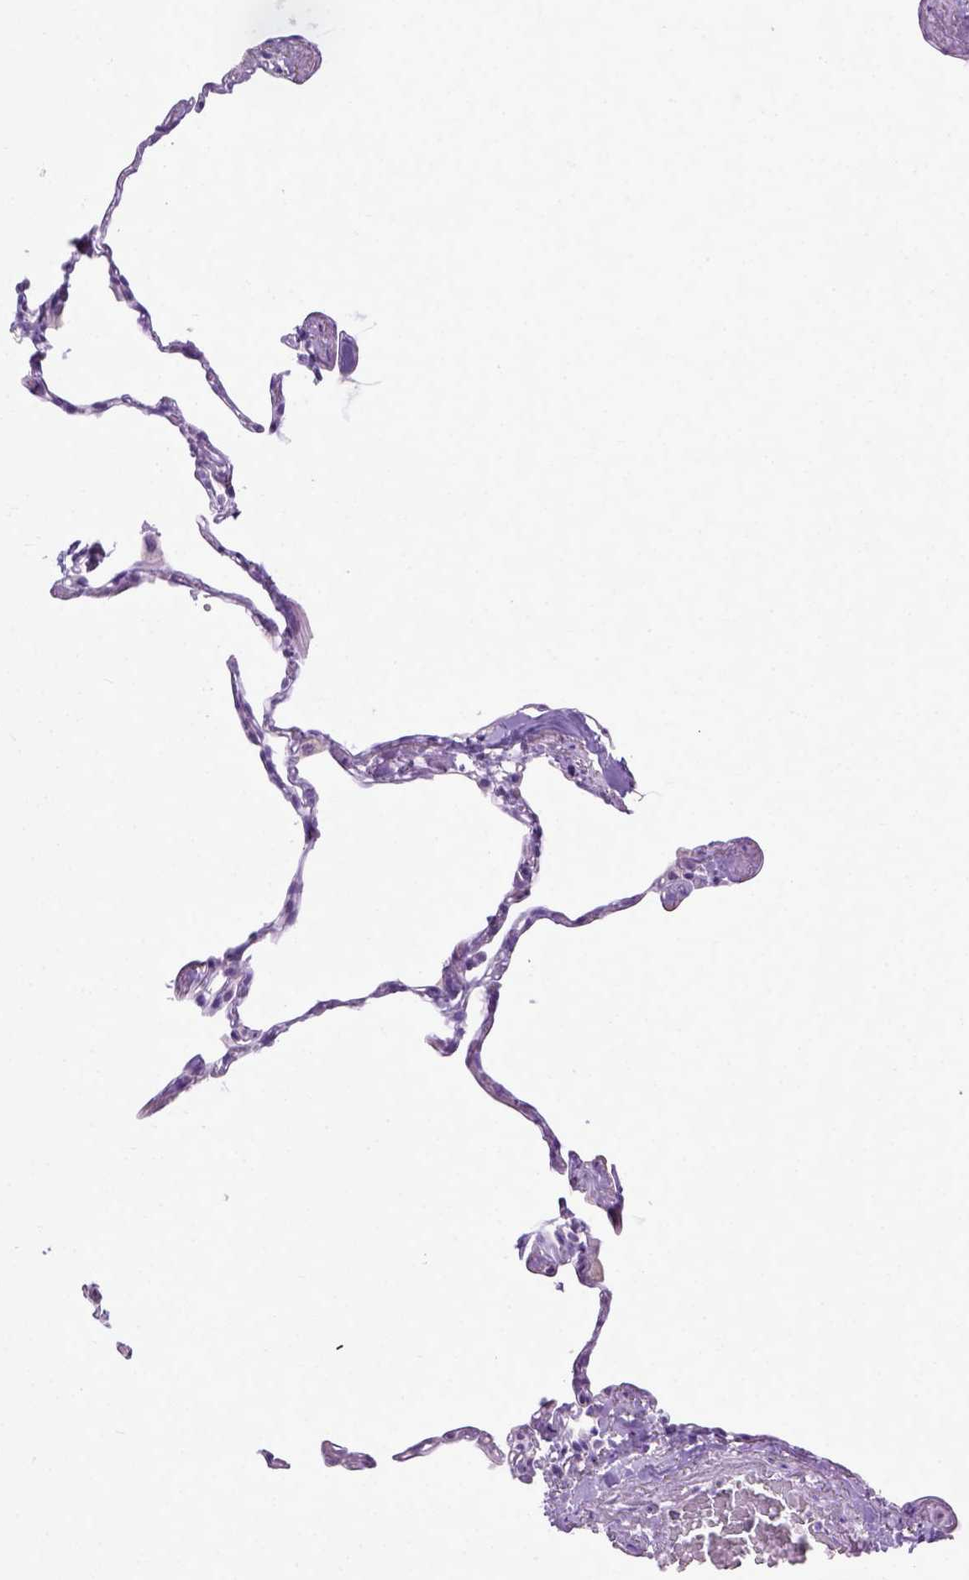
{"staining": {"intensity": "negative", "quantity": "none", "location": "none"}, "tissue": "lung", "cell_type": "Alveolar cells", "image_type": "normal", "snomed": [{"axis": "morphology", "description": "Normal tissue, NOS"}, {"axis": "topography", "description": "Lung"}], "caption": "DAB (3,3'-diaminobenzidine) immunohistochemical staining of benign human lung shows no significant positivity in alveolar cells.", "gene": "CYP24A1", "patient": {"sex": "male", "age": 65}}